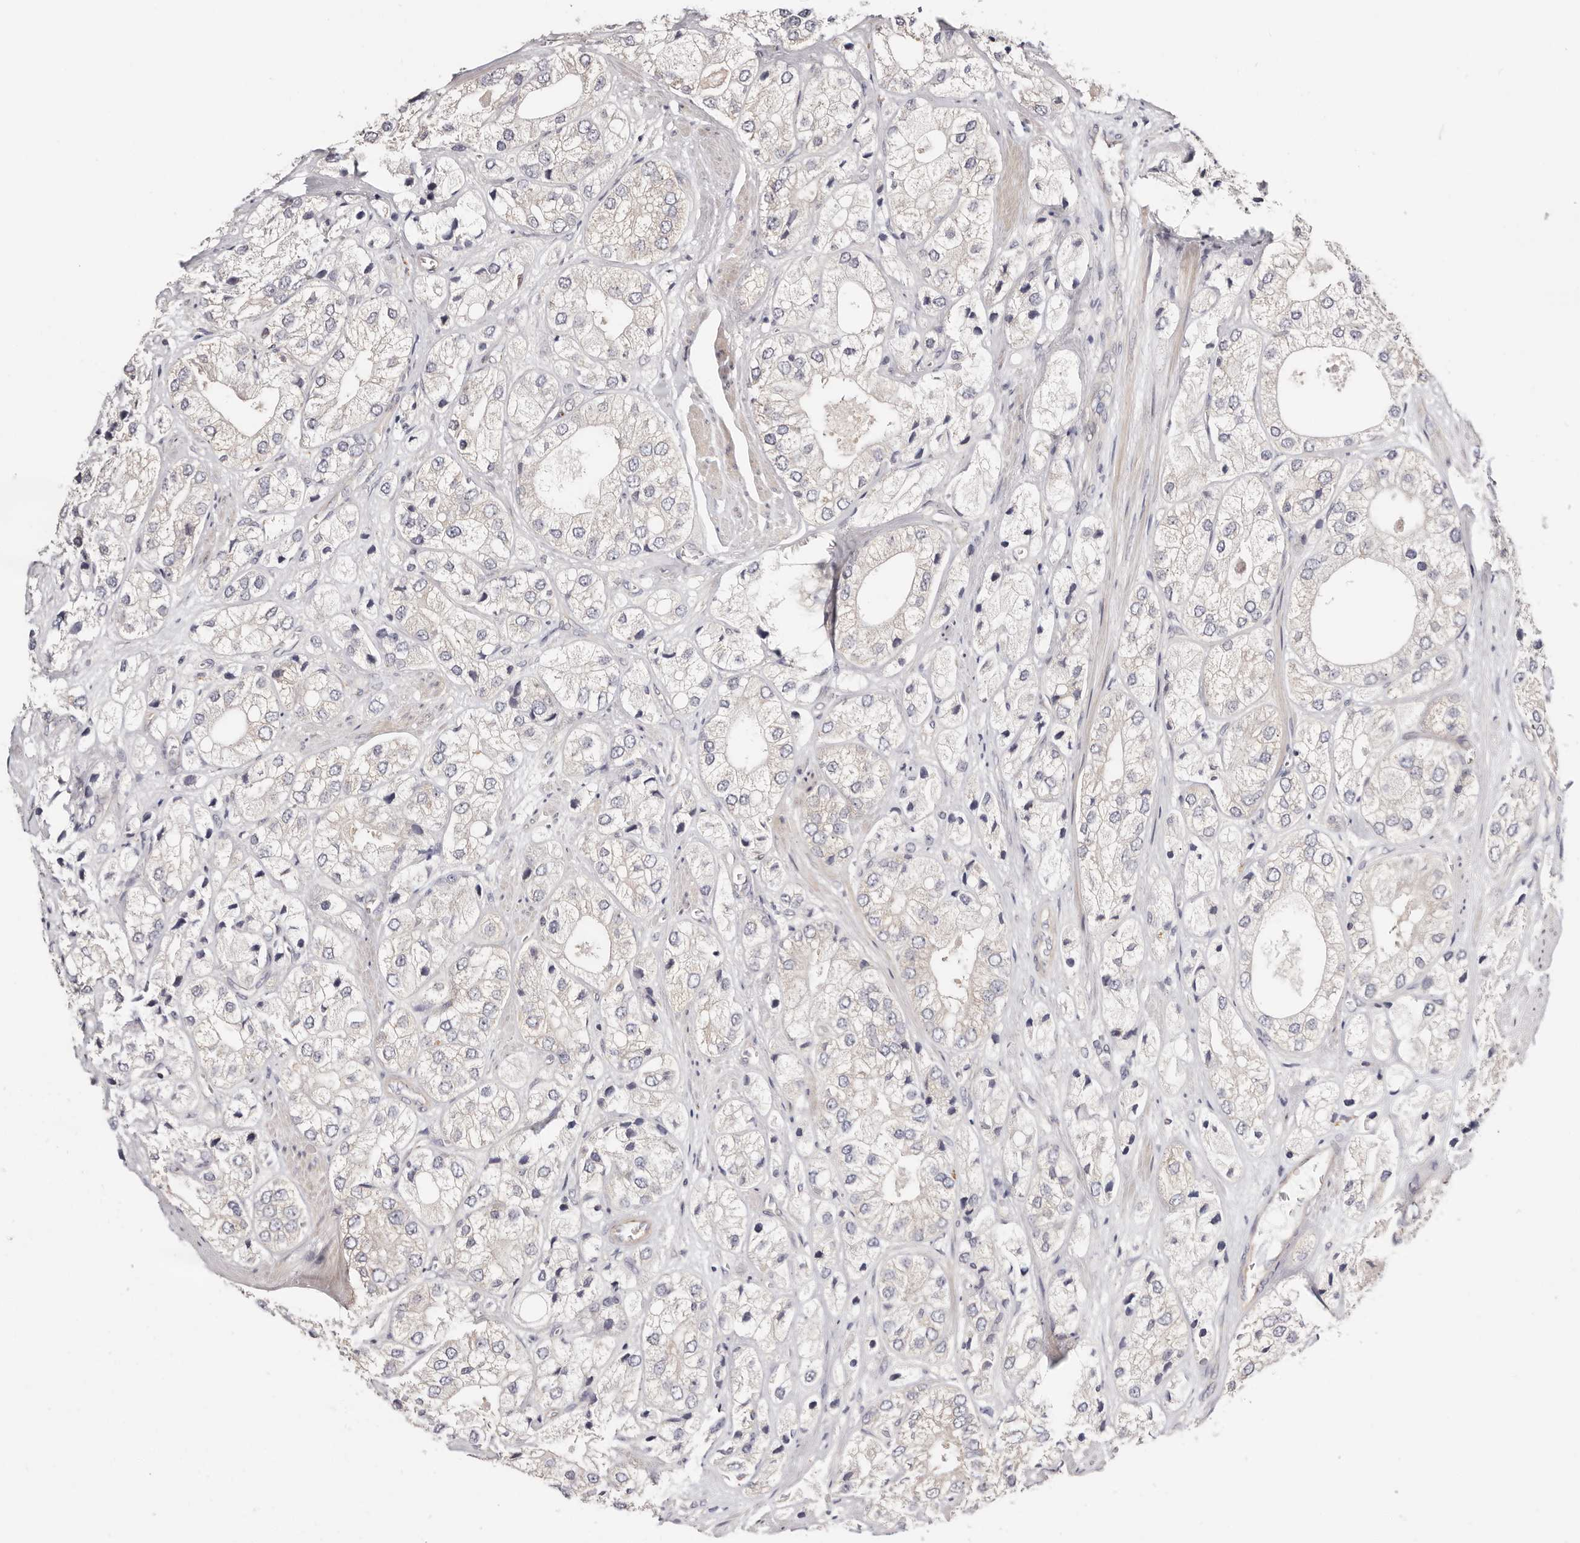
{"staining": {"intensity": "negative", "quantity": "none", "location": "none"}, "tissue": "prostate cancer", "cell_type": "Tumor cells", "image_type": "cancer", "snomed": [{"axis": "morphology", "description": "Adenocarcinoma, High grade"}, {"axis": "topography", "description": "Prostate"}], "caption": "Immunohistochemistry (IHC) of prostate cancer demonstrates no expression in tumor cells.", "gene": "USP33", "patient": {"sex": "male", "age": 50}}